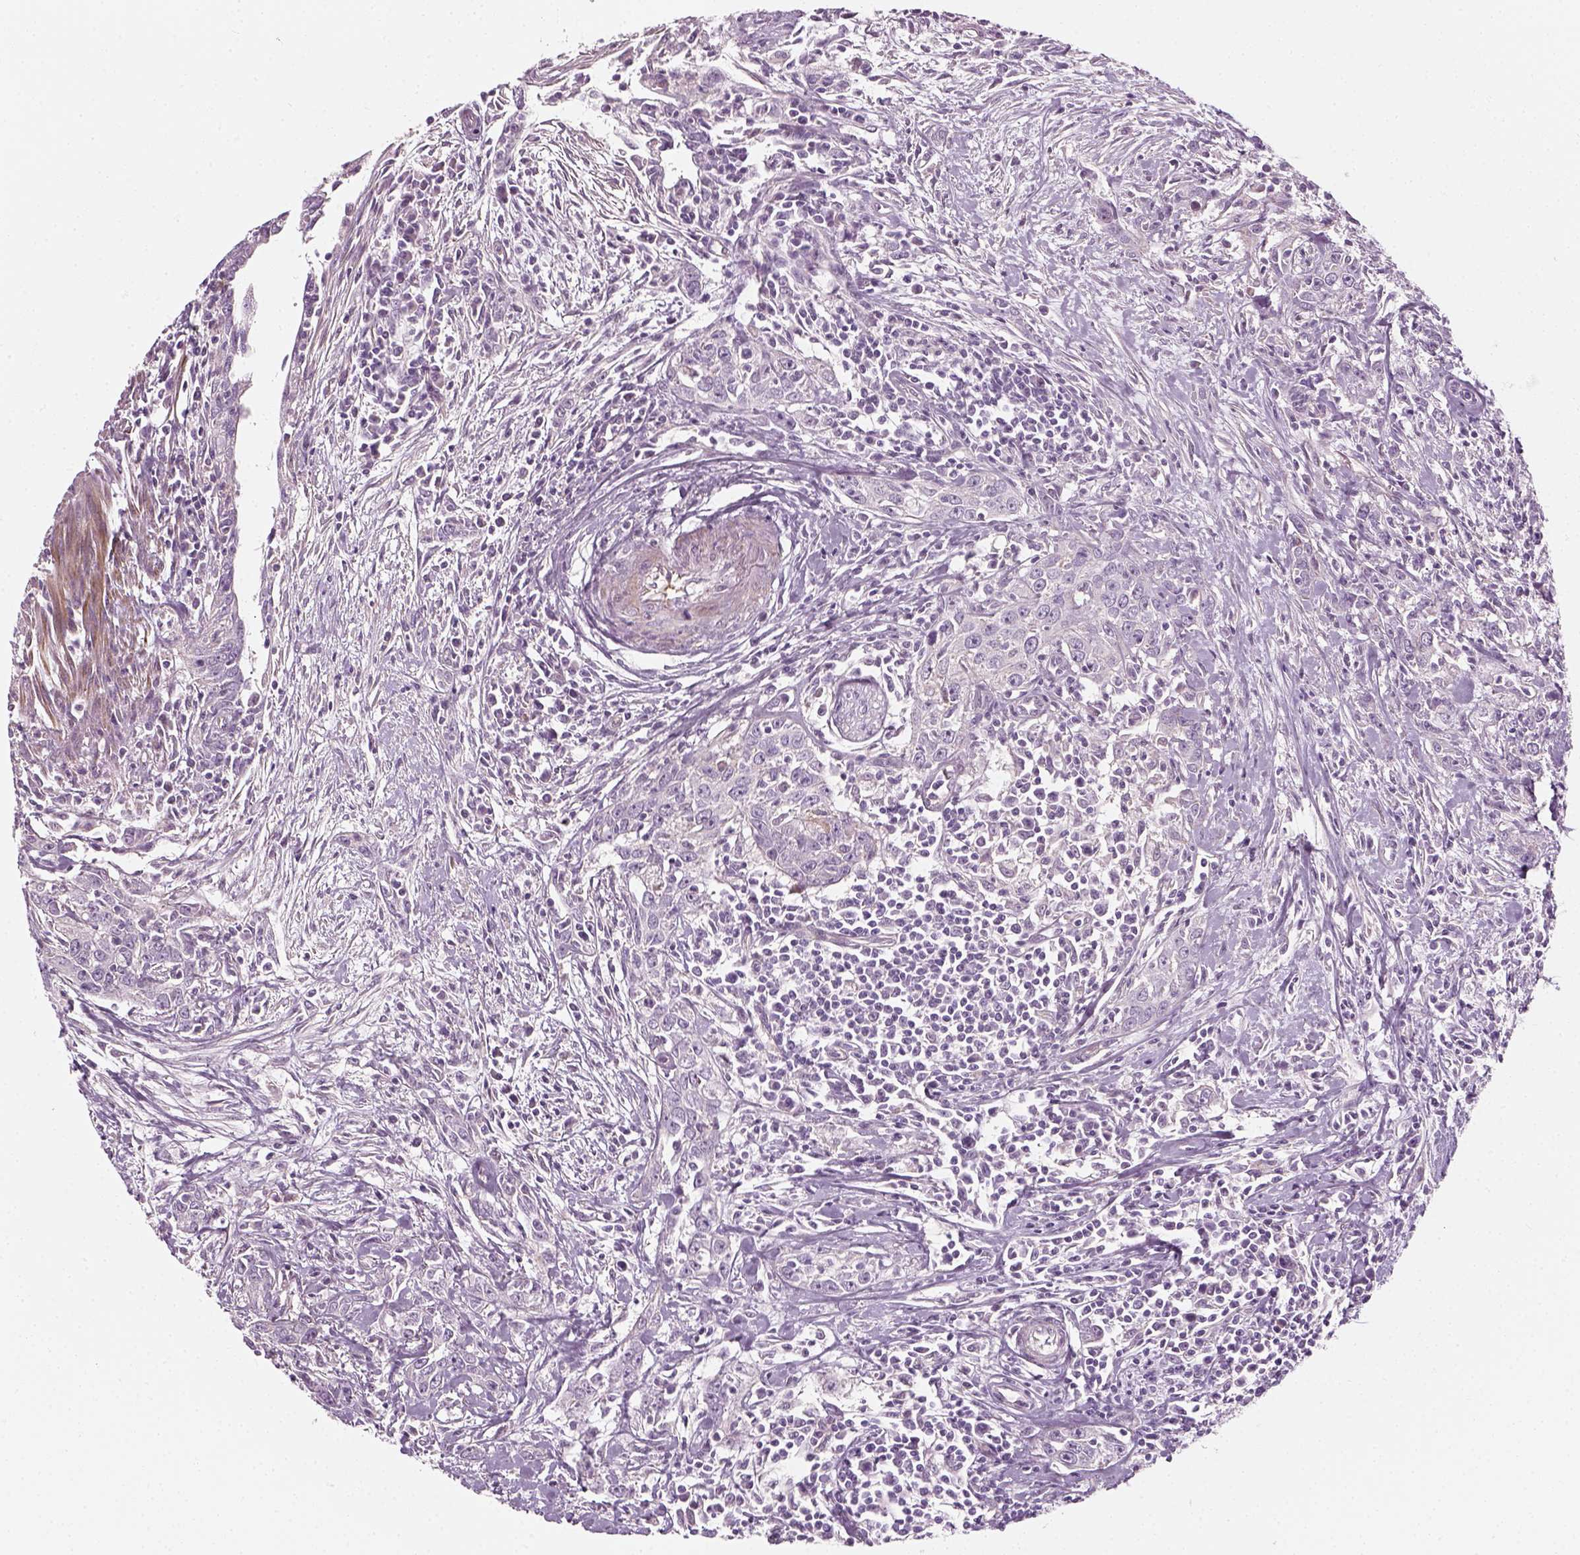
{"staining": {"intensity": "negative", "quantity": "none", "location": "none"}, "tissue": "urothelial cancer", "cell_type": "Tumor cells", "image_type": "cancer", "snomed": [{"axis": "morphology", "description": "Urothelial carcinoma, High grade"}, {"axis": "topography", "description": "Urinary bladder"}], "caption": "Image shows no significant protein expression in tumor cells of urothelial cancer.", "gene": "DNASE1L1", "patient": {"sex": "male", "age": 83}}